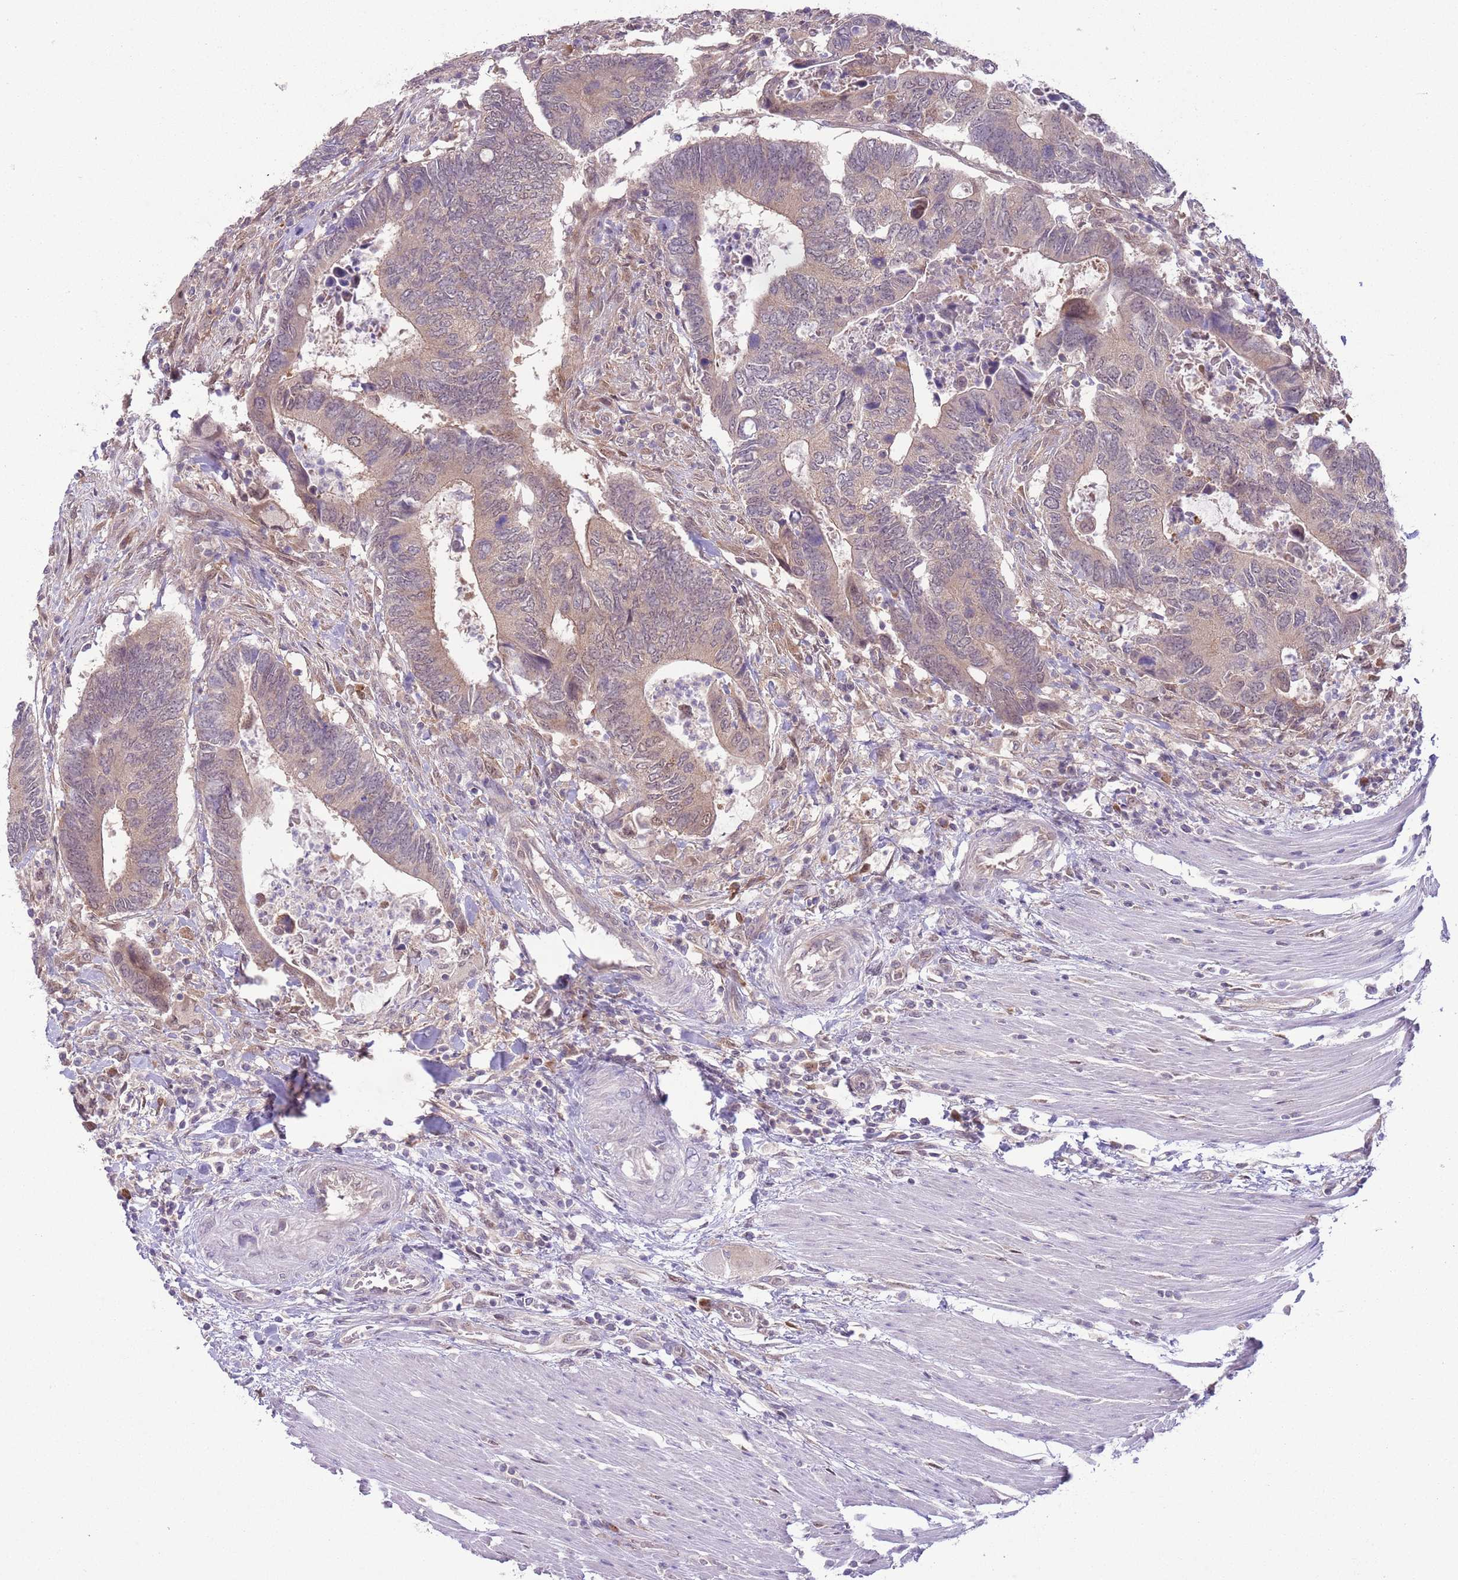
{"staining": {"intensity": "weak", "quantity": "25%-75%", "location": "cytoplasmic/membranous"}, "tissue": "colorectal cancer", "cell_type": "Tumor cells", "image_type": "cancer", "snomed": [{"axis": "morphology", "description": "Adenocarcinoma, NOS"}, {"axis": "topography", "description": "Colon"}], "caption": "Protein staining by immunohistochemistry (IHC) displays weak cytoplasmic/membranous positivity in approximately 25%-75% of tumor cells in colorectal adenocarcinoma.", "gene": "COPE", "patient": {"sex": "male", "age": 87}}